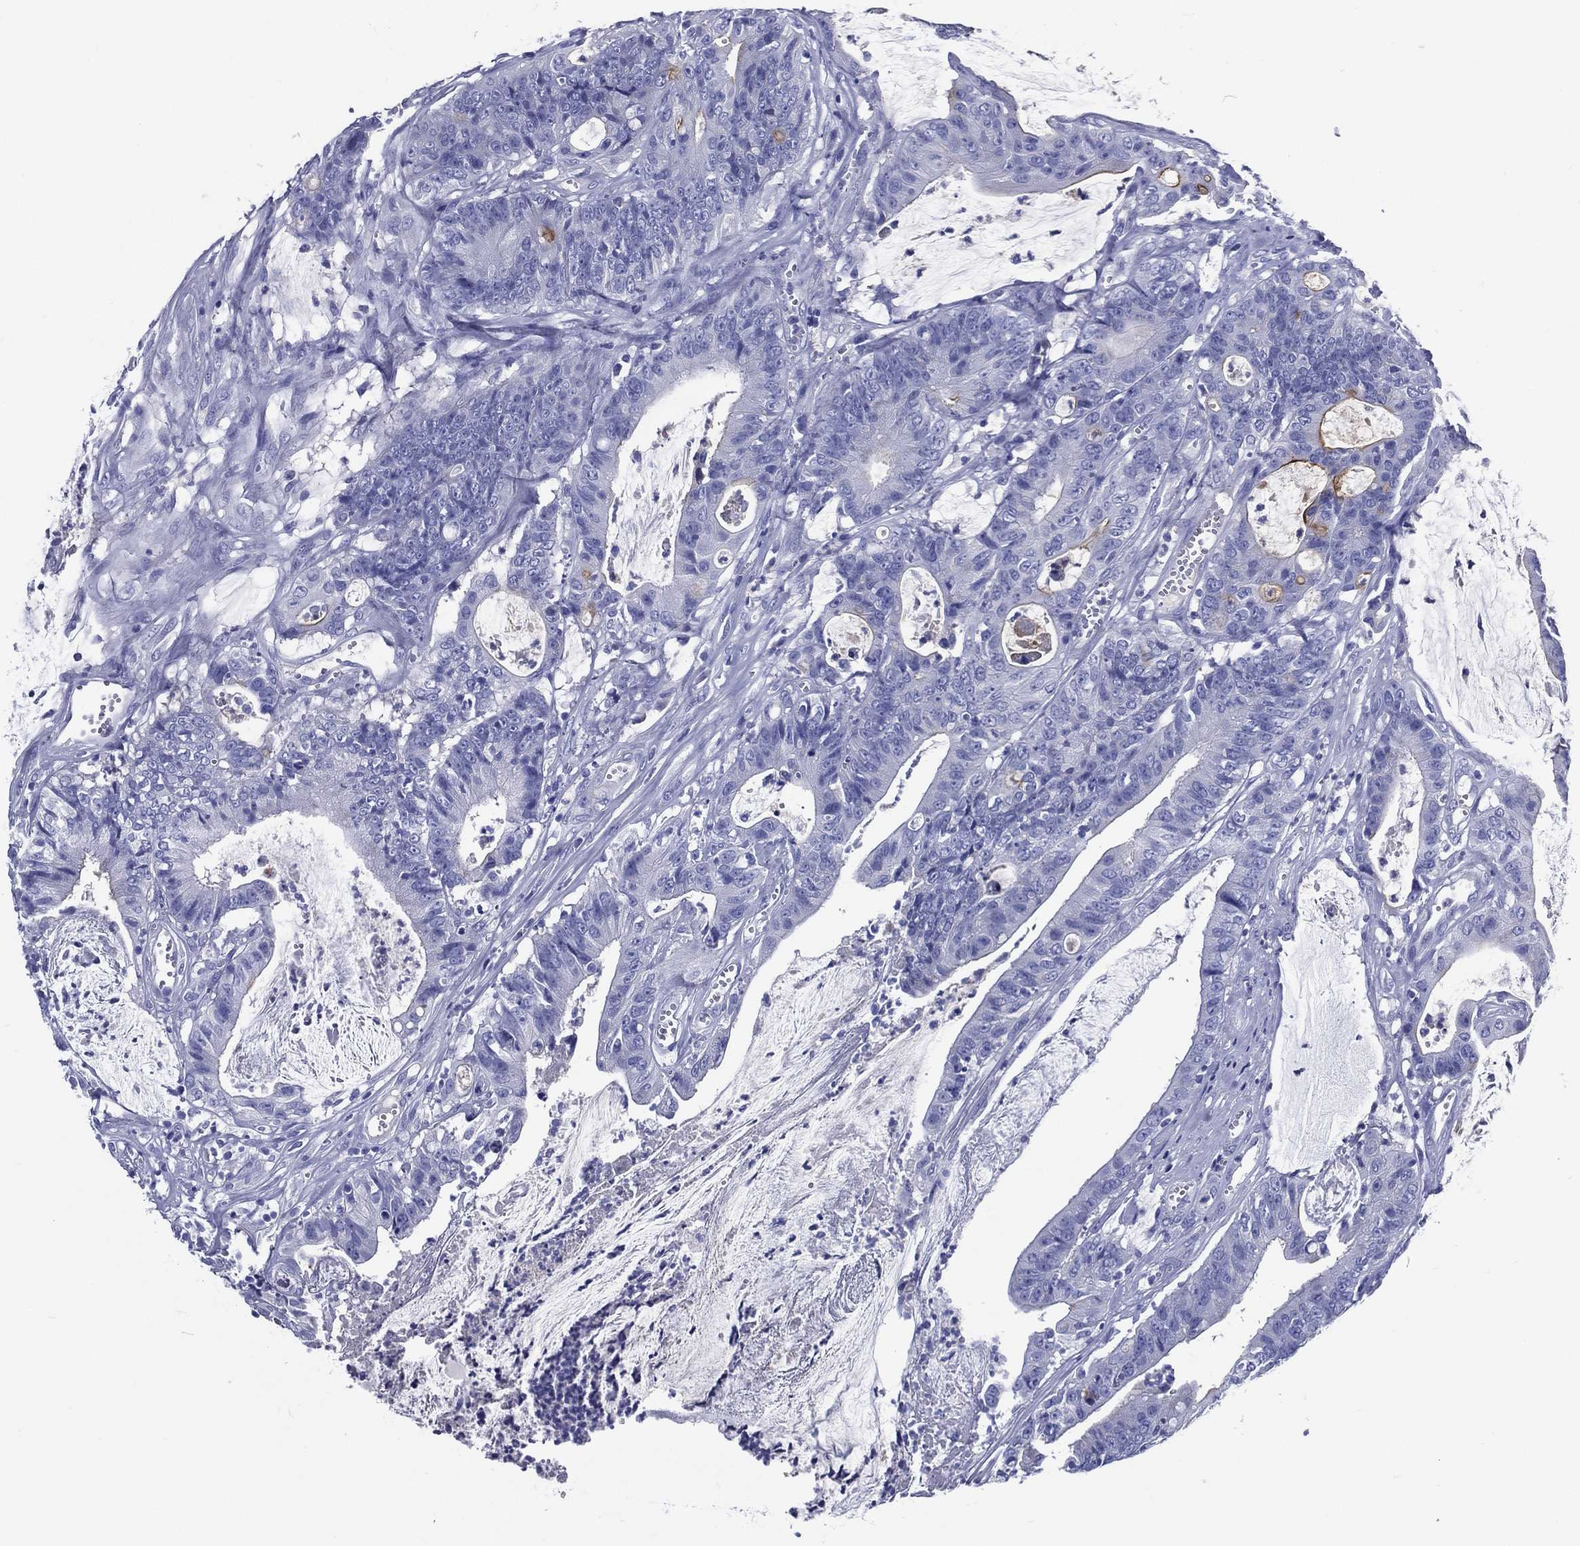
{"staining": {"intensity": "negative", "quantity": "none", "location": "none"}, "tissue": "colorectal cancer", "cell_type": "Tumor cells", "image_type": "cancer", "snomed": [{"axis": "morphology", "description": "Adenocarcinoma, NOS"}, {"axis": "topography", "description": "Colon"}], "caption": "Immunohistochemical staining of human colorectal adenocarcinoma reveals no significant expression in tumor cells. (Brightfield microscopy of DAB (3,3'-diaminobenzidine) immunohistochemistry at high magnification).", "gene": "ACE2", "patient": {"sex": "female", "age": 69}}